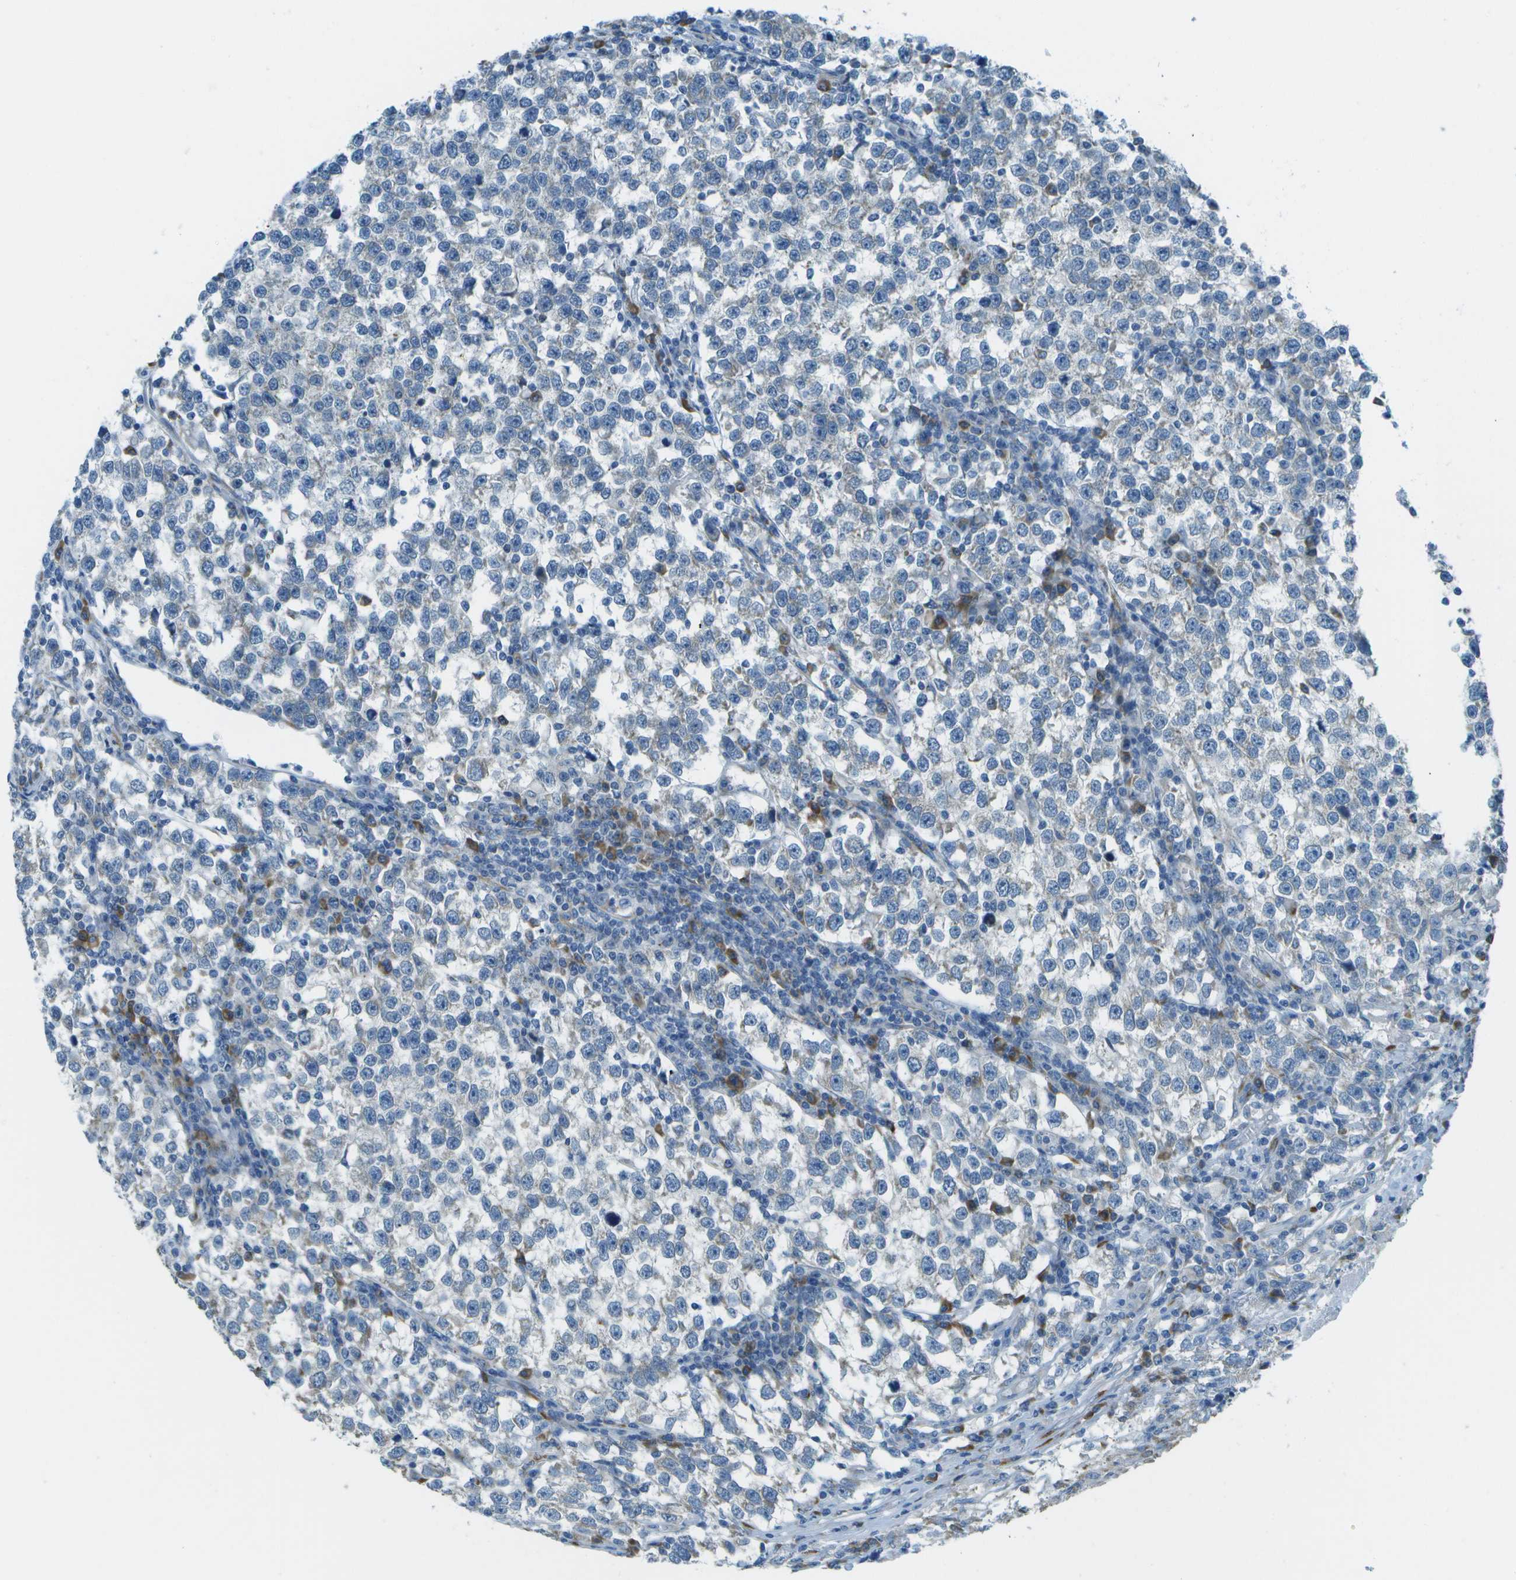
{"staining": {"intensity": "negative", "quantity": "none", "location": "none"}, "tissue": "testis cancer", "cell_type": "Tumor cells", "image_type": "cancer", "snomed": [{"axis": "morphology", "description": "Normal tissue, NOS"}, {"axis": "morphology", "description": "Seminoma, NOS"}, {"axis": "topography", "description": "Testis"}], "caption": "This is a photomicrograph of IHC staining of testis cancer (seminoma), which shows no positivity in tumor cells. (Brightfield microscopy of DAB (3,3'-diaminobenzidine) immunohistochemistry (IHC) at high magnification).", "gene": "KCTD3", "patient": {"sex": "male", "age": 43}}